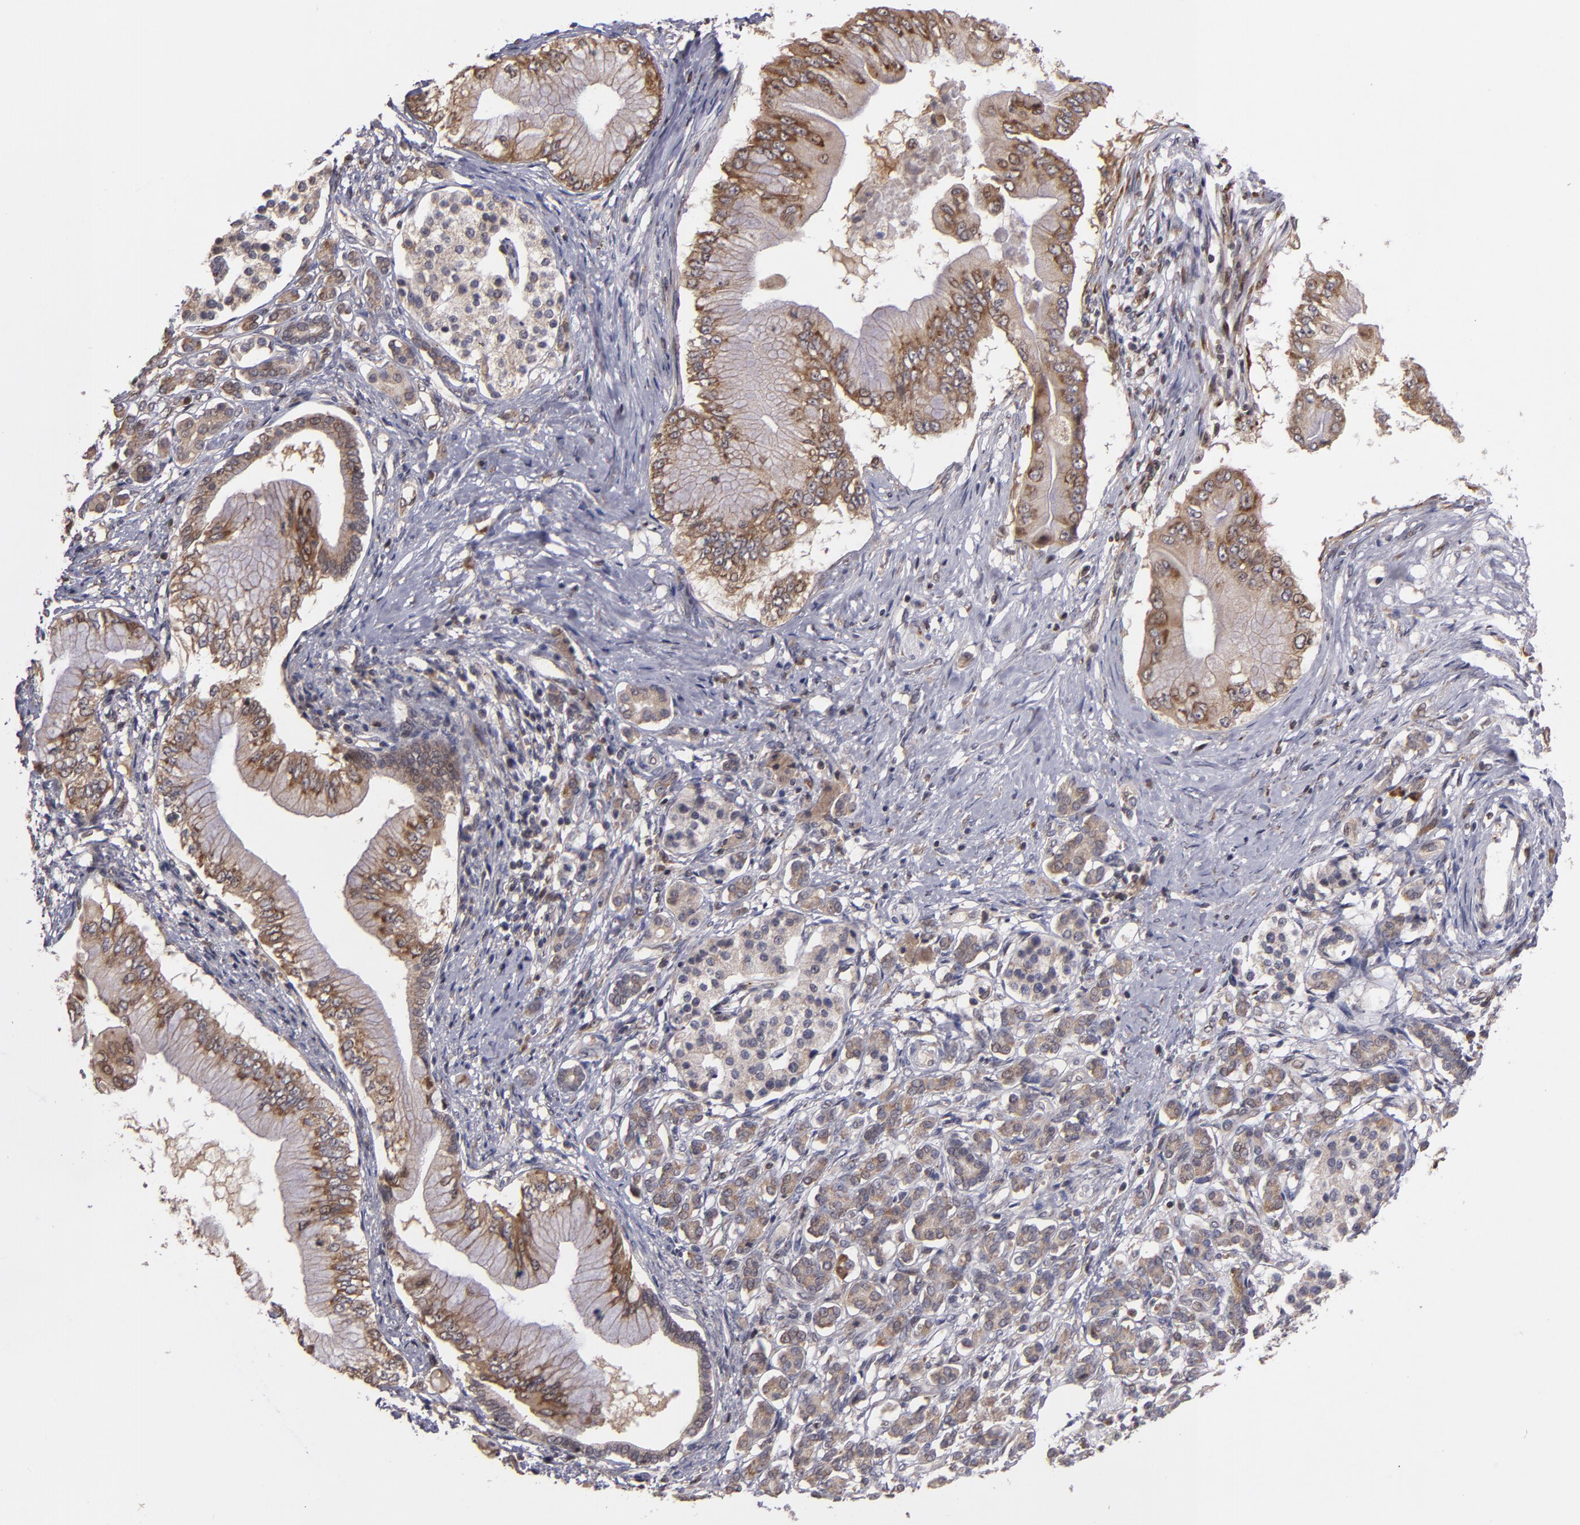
{"staining": {"intensity": "weak", "quantity": ">75%", "location": "cytoplasmic/membranous"}, "tissue": "pancreatic cancer", "cell_type": "Tumor cells", "image_type": "cancer", "snomed": [{"axis": "morphology", "description": "Adenocarcinoma, NOS"}, {"axis": "topography", "description": "Pancreas"}], "caption": "The immunohistochemical stain shows weak cytoplasmic/membranous expression in tumor cells of pancreatic adenocarcinoma tissue.", "gene": "CASP1", "patient": {"sex": "male", "age": 62}}